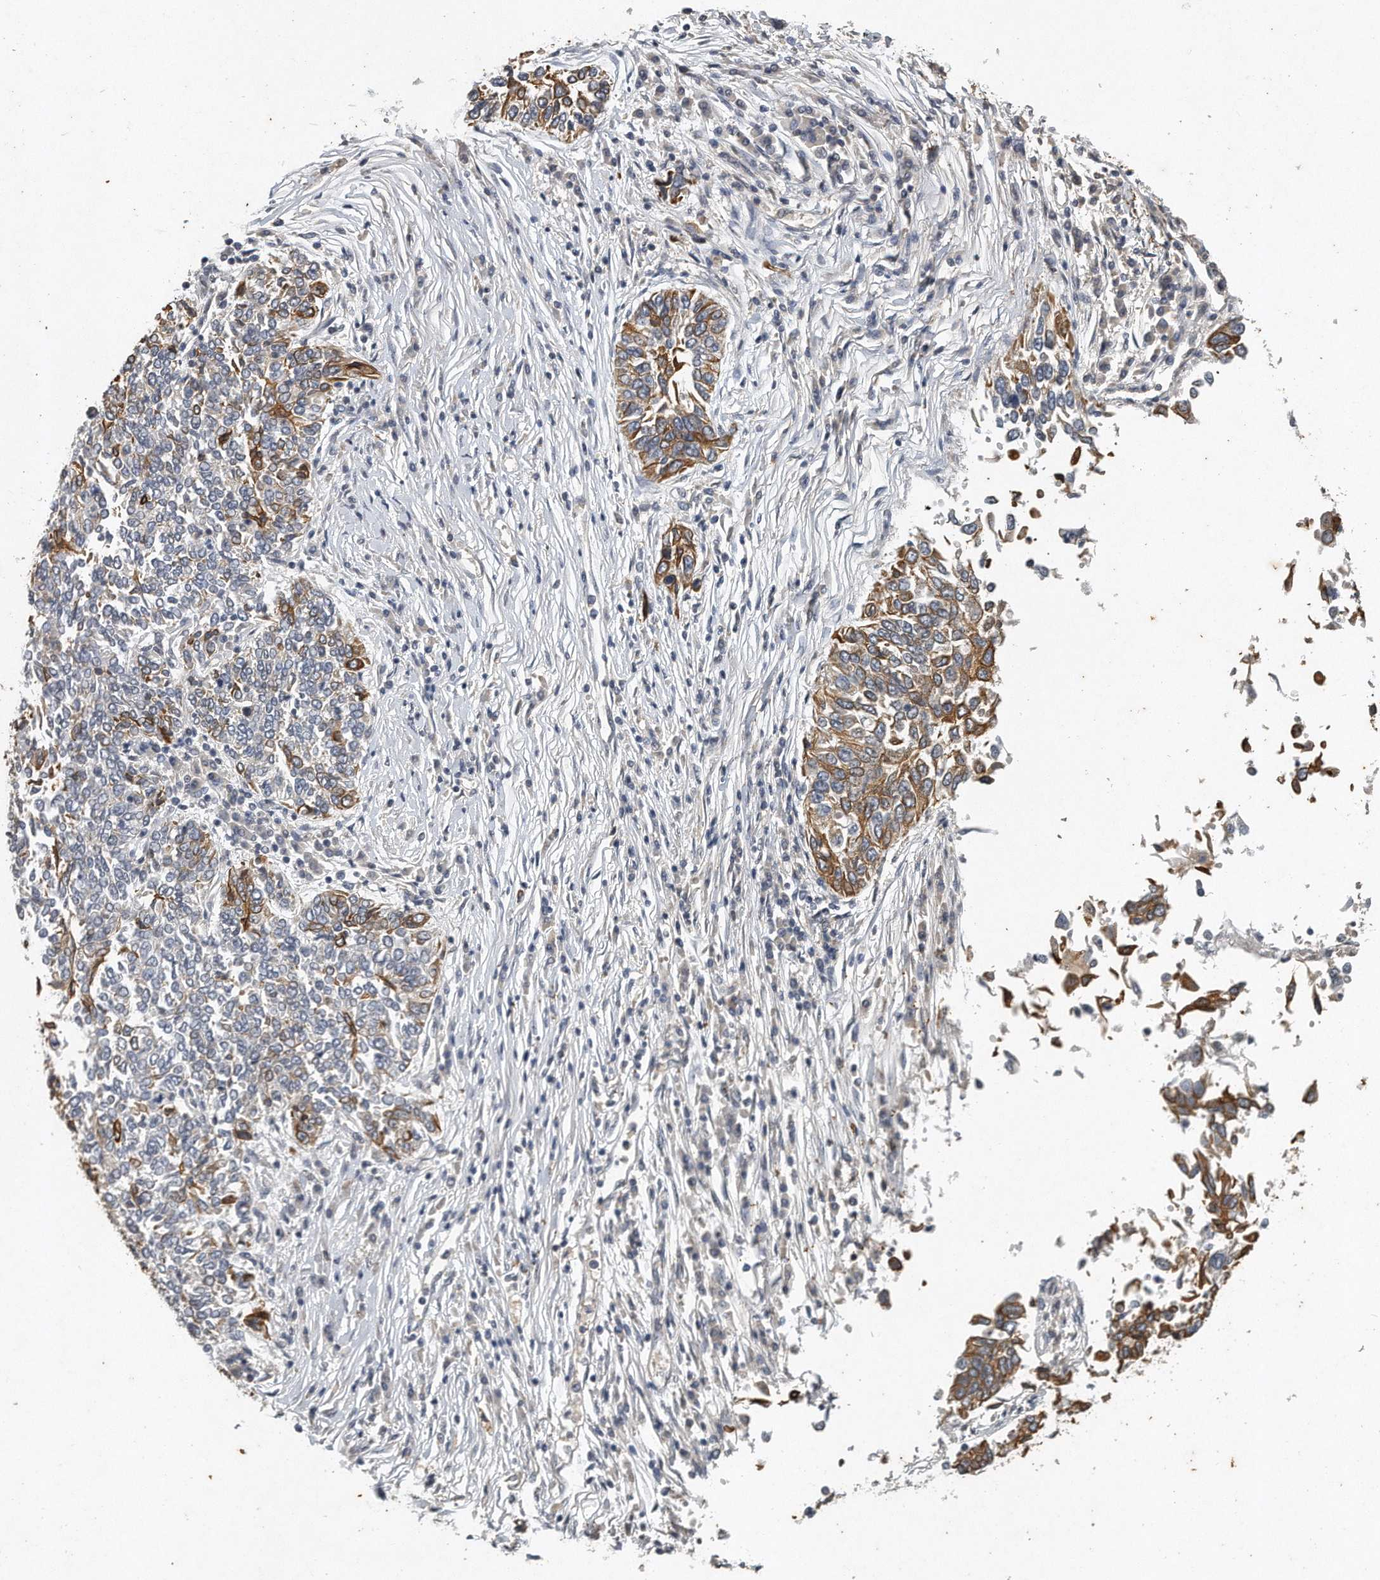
{"staining": {"intensity": "moderate", "quantity": "25%-75%", "location": "cytoplasmic/membranous"}, "tissue": "lung cancer", "cell_type": "Tumor cells", "image_type": "cancer", "snomed": [{"axis": "morphology", "description": "Normal tissue, NOS"}, {"axis": "morphology", "description": "Squamous cell carcinoma, NOS"}, {"axis": "topography", "description": "Cartilage tissue"}, {"axis": "topography", "description": "Bronchus"}, {"axis": "topography", "description": "Lung"}, {"axis": "topography", "description": "Peripheral nerve tissue"}], "caption": "Tumor cells demonstrate medium levels of moderate cytoplasmic/membranous staining in about 25%-75% of cells in lung cancer (squamous cell carcinoma). (DAB (3,3'-diaminobenzidine) = brown stain, brightfield microscopy at high magnification).", "gene": "CAMK1", "patient": {"sex": "female", "age": 49}}